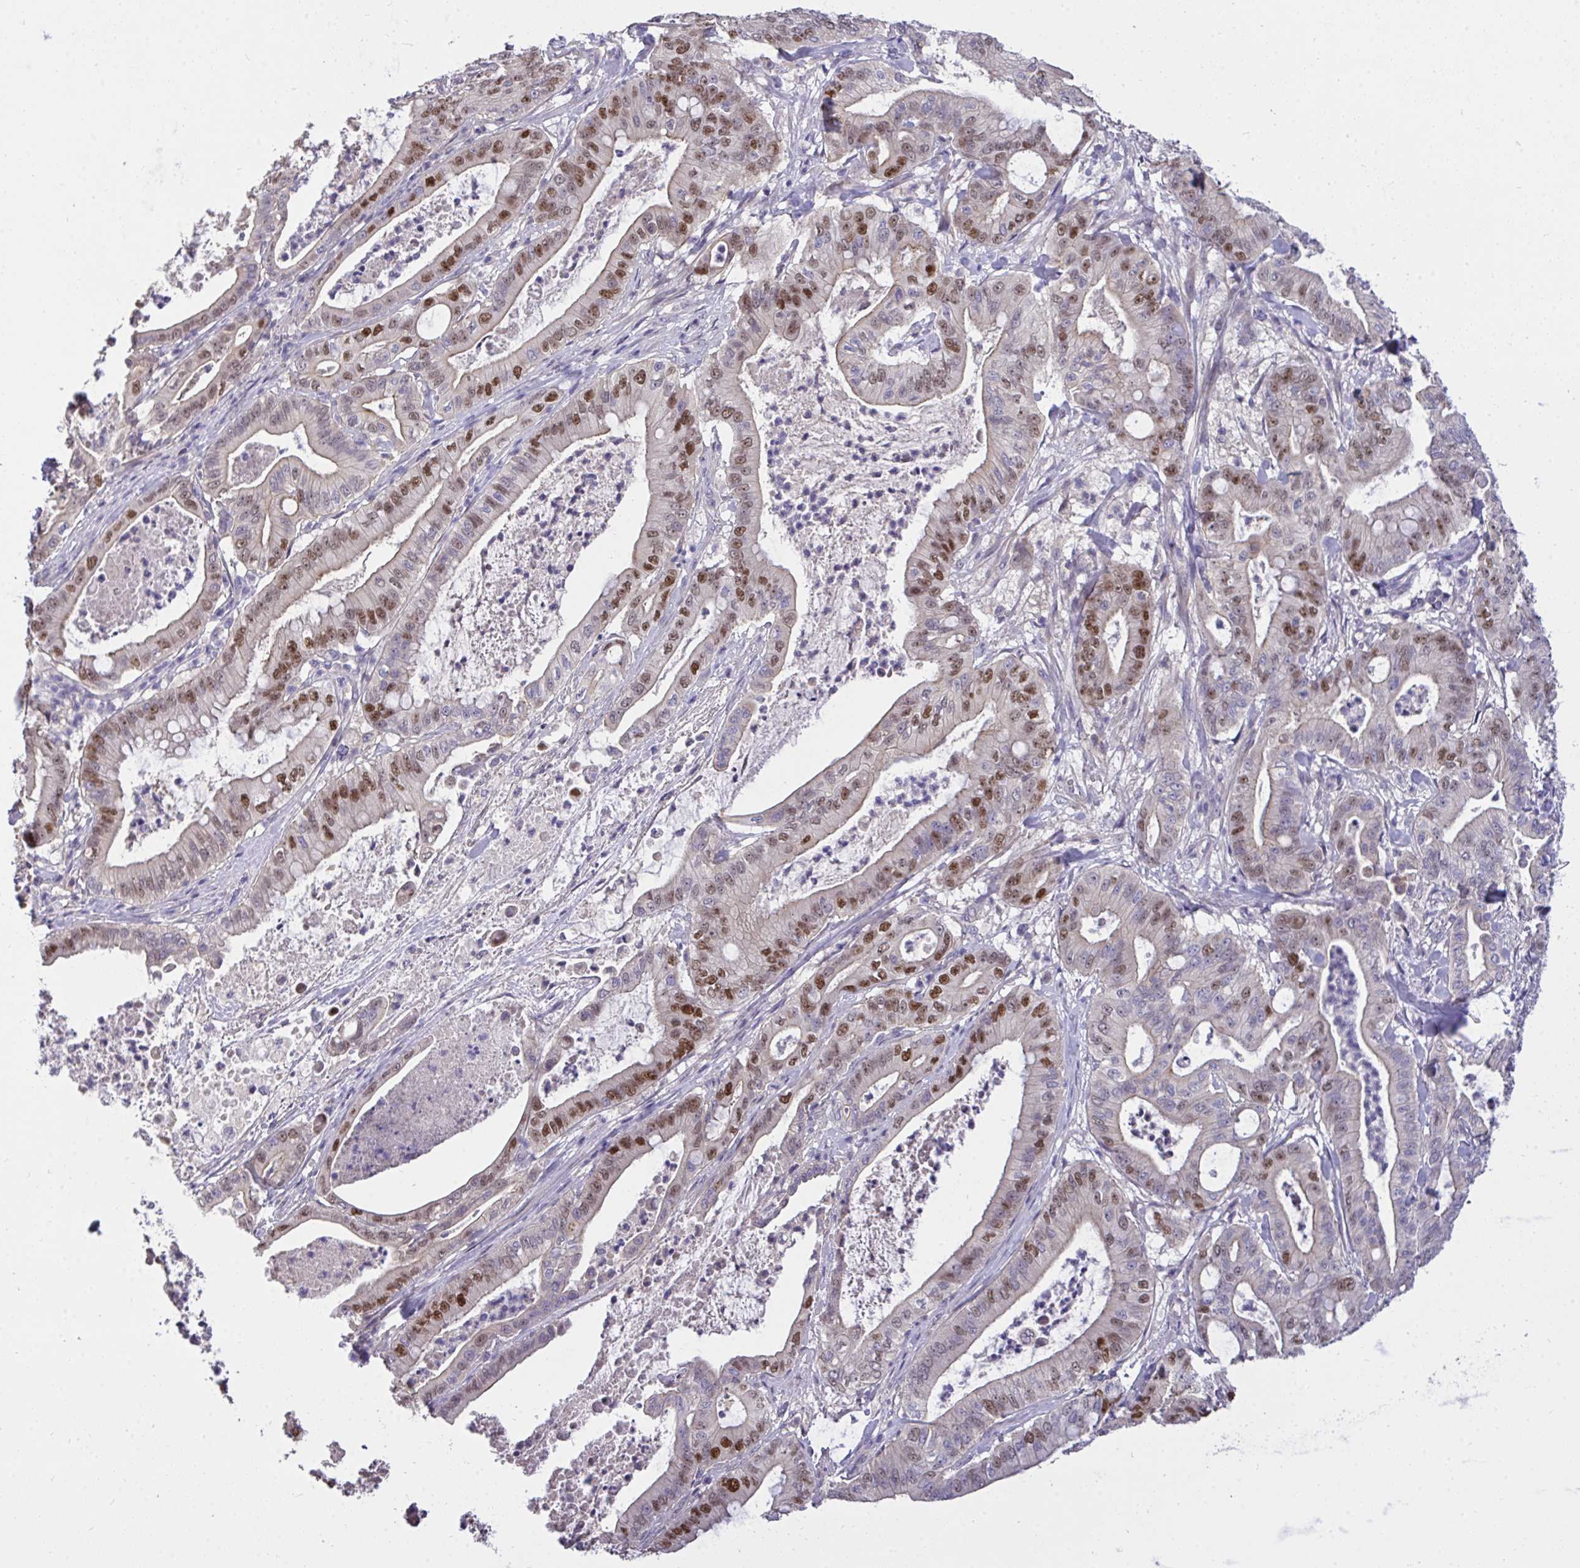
{"staining": {"intensity": "strong", "quantity": "25%-75%", "location": "nuclear"}, "tissue": "pancreatic cancer", "cell_type": "Tumor cells", "image_type": "cancer", "snomed": [{"axis": "morphology", "description": "Adenocarcinoma, NOS"}, {"axis": "topography", "description": "Pancreas"}], "caption": "Tumor cells demonstrate high levels of strong nuclear positivity in about 25%-75% of cells in human adenocarcinoma (pancreatic).", "gene": "C19orf54", "patient": {"sex": "male", "age": 71}}